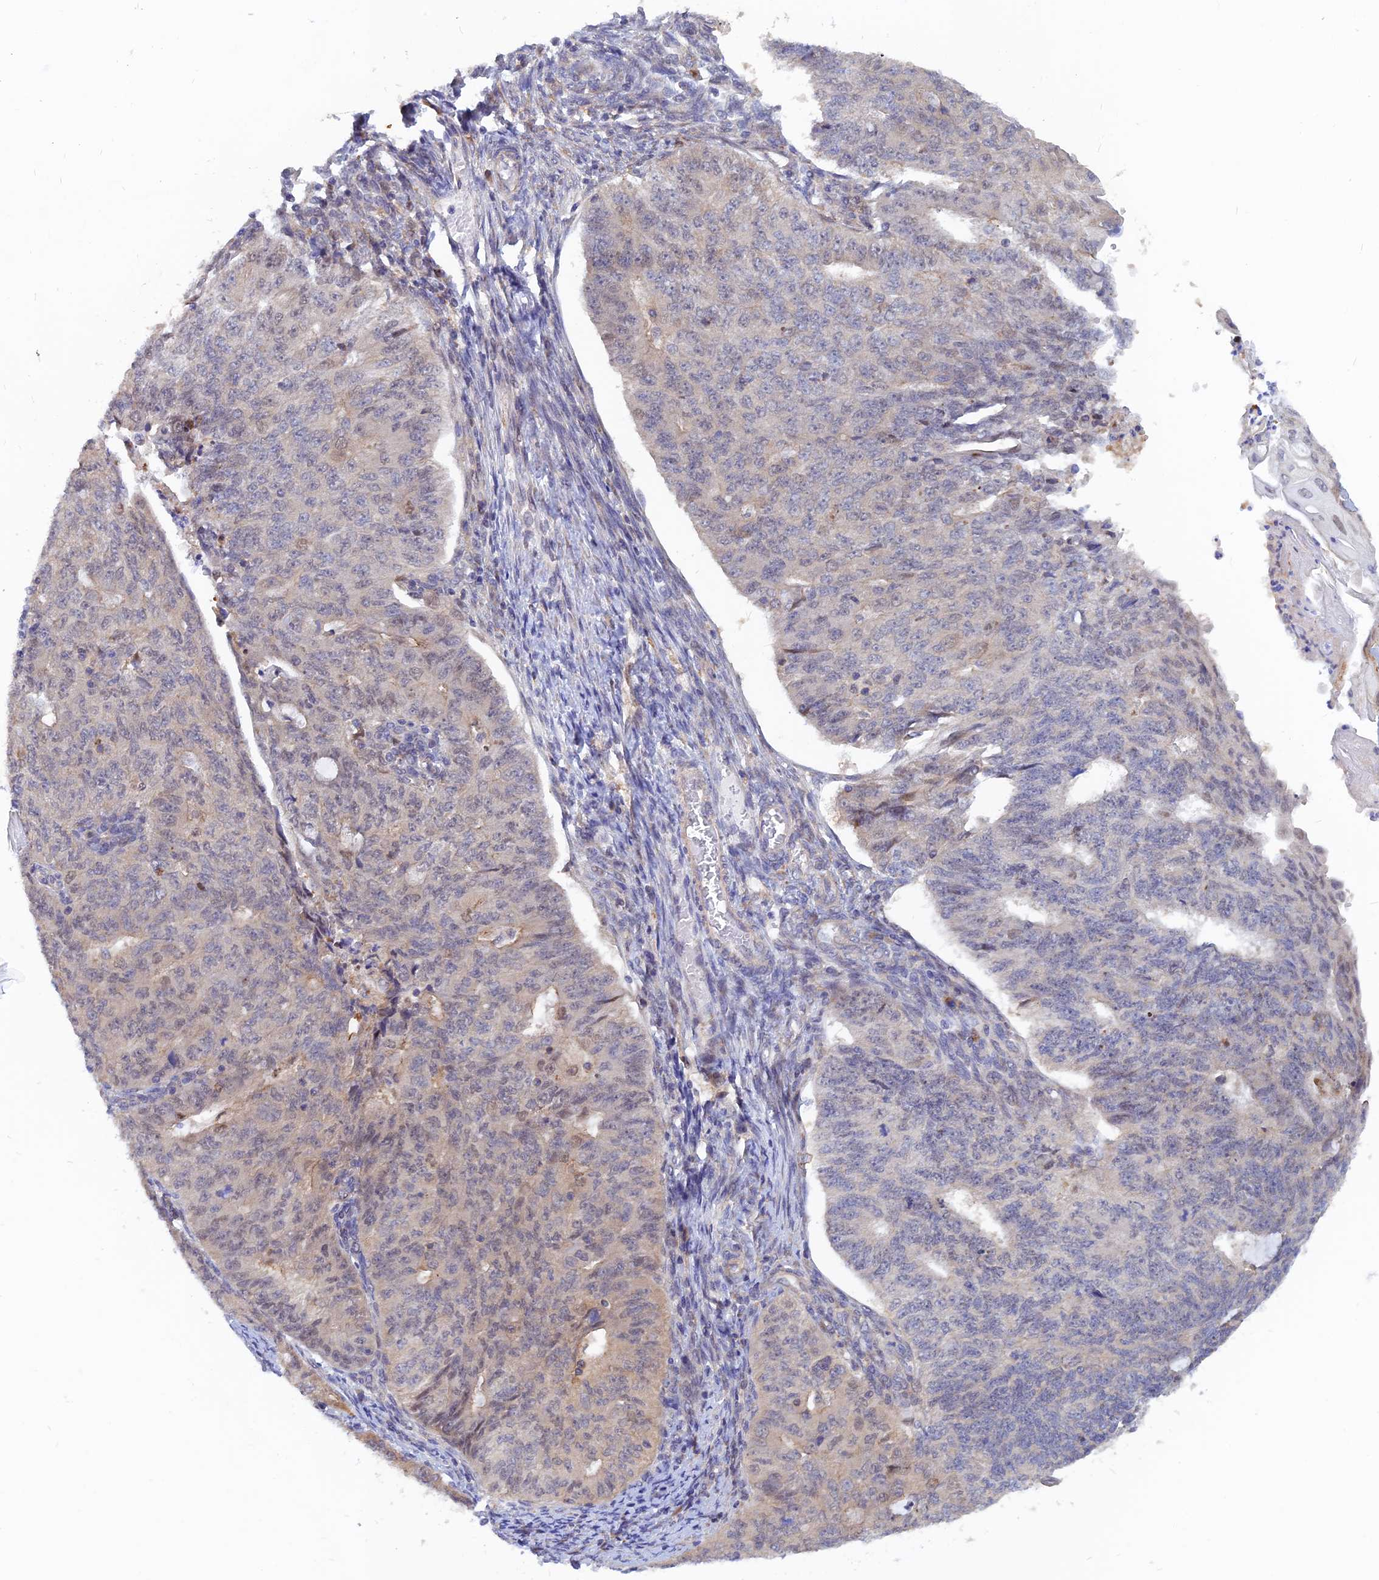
{"staining": {"intensity": "weak", "quantity": "<25%", "location": "nuclear"}, "tissue": "endometrial cancer", "cell_type": "Tumor cells", "image_type": "cancer", "snomed": [{"axis": "morphology", "description": "Adenocarcinoma, NOS"}, {"axis": "topography", "description": "Endometrium"}], "caption": "This is an immunohistochemistry (IHC) histopathology image of human endometrial cancer (adenocarcinoma). There is no staining in tumor cells.", "gene": "DNAJC16", "patient": {"sex": "female", "age": 32}}